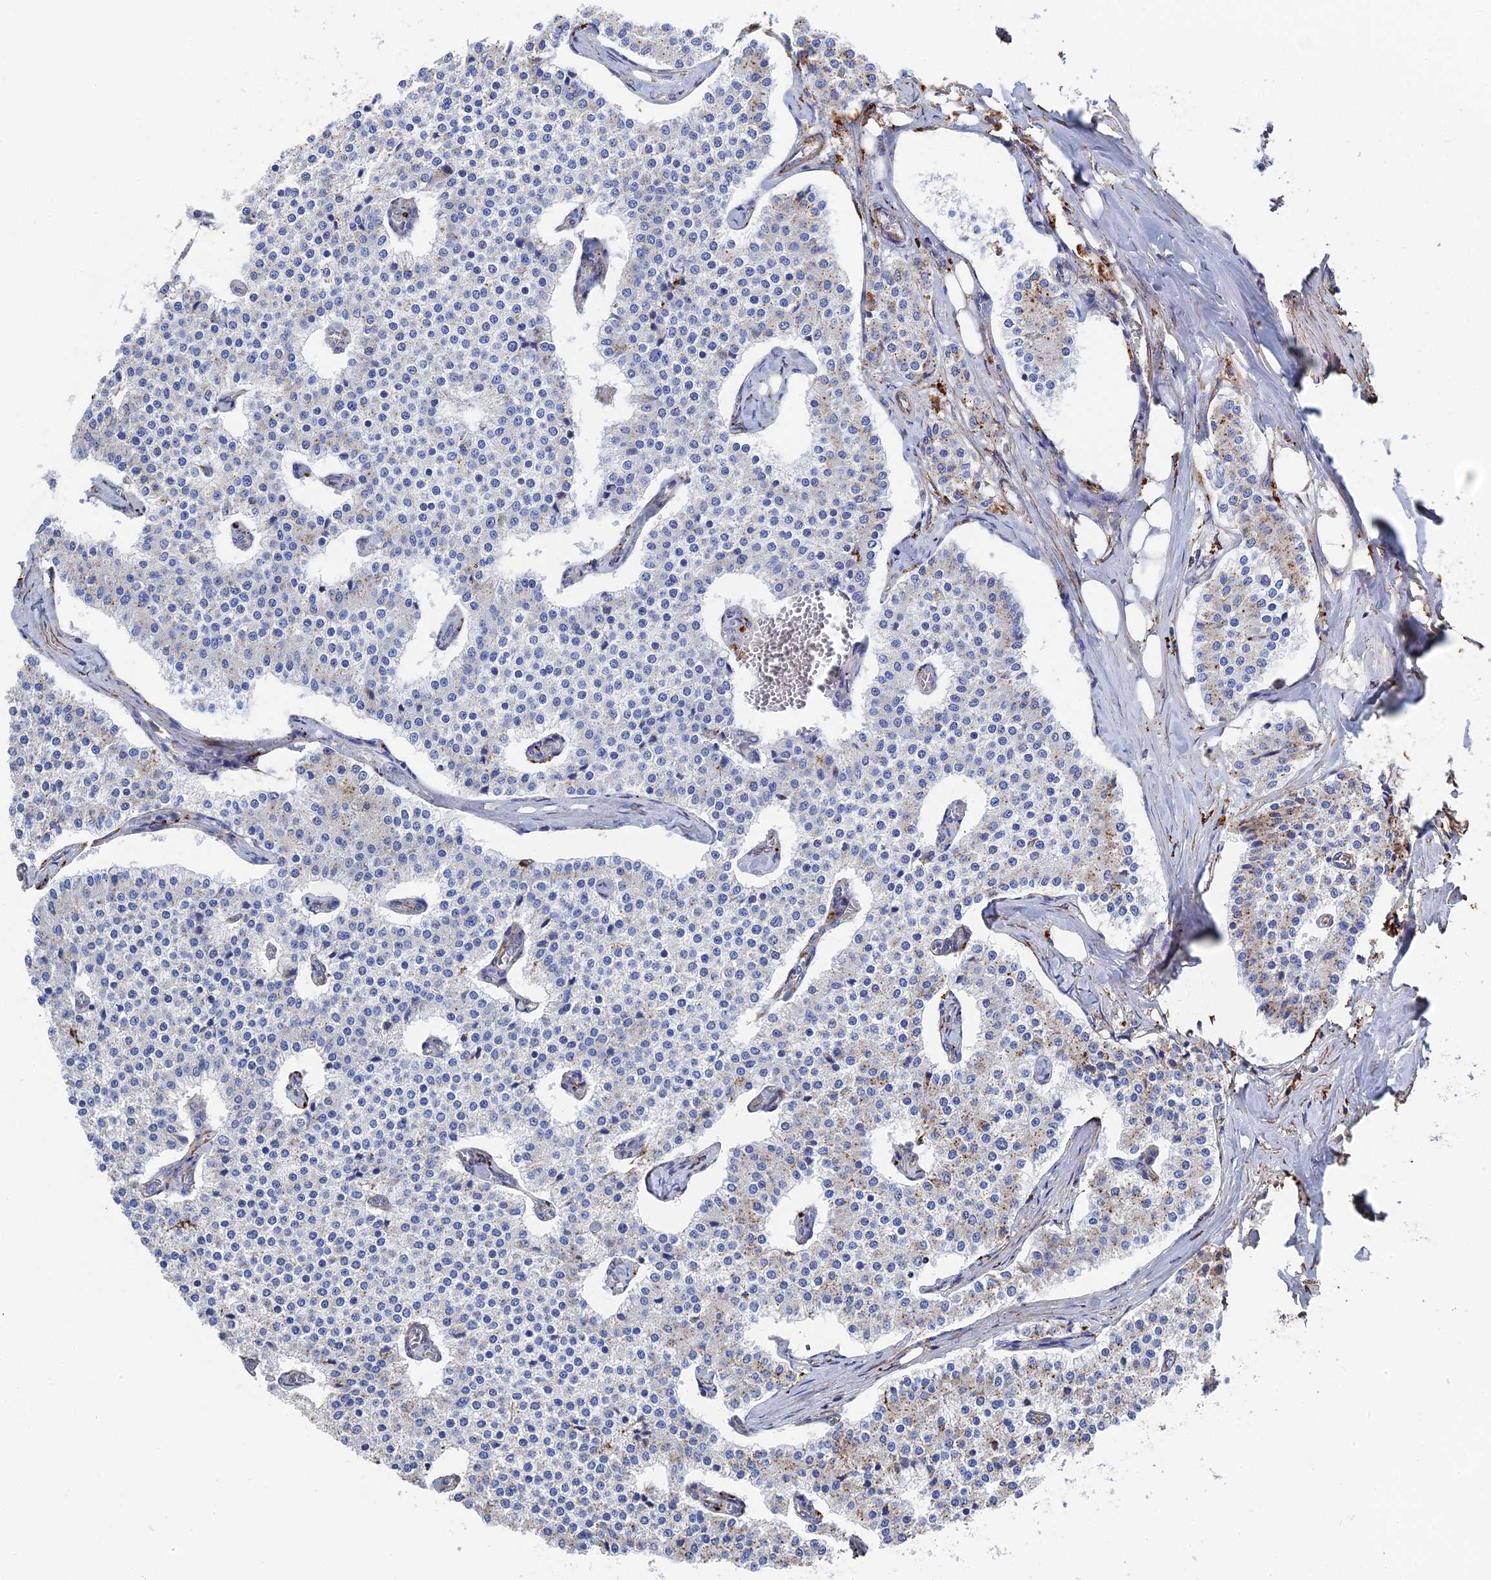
{"staining": {"intensity": "negative", "quantity": "none", "location": "none"}, "tissue": "carcinoid", "cell_type": "Tumor cells", "image_type": "cancer", "snomed": [{"axis": "morphology", "description": "Carcinoid, malignant, NOS"}, {"axis": "topography", "description": "Colon"}], "caption": "Immunohistochemistry micrograph of human carcinoid stained for a protein (brown), which demonstrates no expression in tumor cells.", "gene": "STRA6", "patient": {"sex": "female", "age": 52}}